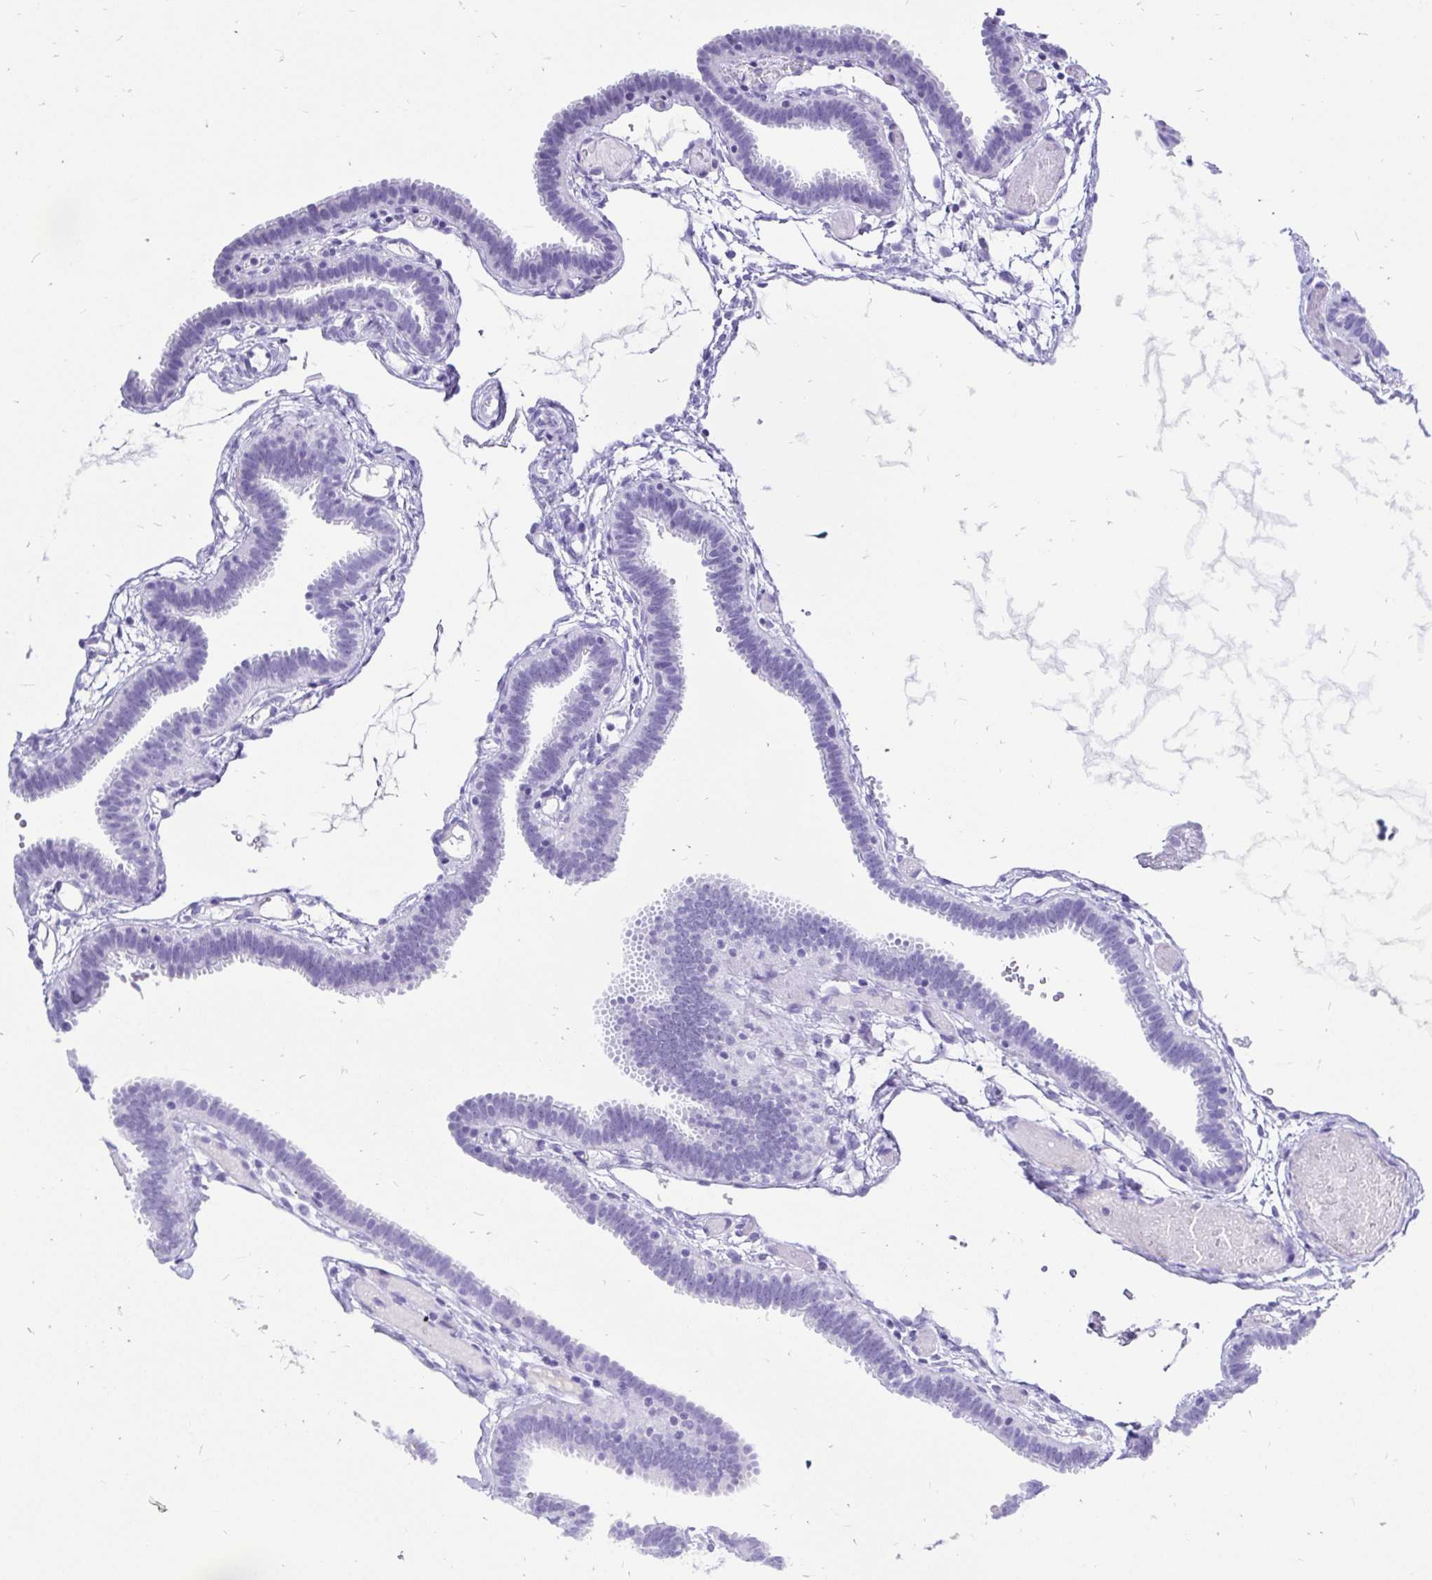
{"staining": {"intensity": "negative", "quantity": "none", "location": "none"}, "tissue": "fallopian tube", "cell_type": "Glandular cells", "image_type": "normal", "snomed": [{"axis": "morphology", "description": "Normal tissue, NOS"}, {"axis": "topography", "description": "Fallopian tube"}], "caption": "IHC image of unremarkable fallopian tube stained for a protein (brown), which demonstrates no staining in glandular cells.", "gene": "KRT13", "patient": {"sex": "female", "age": 37}}